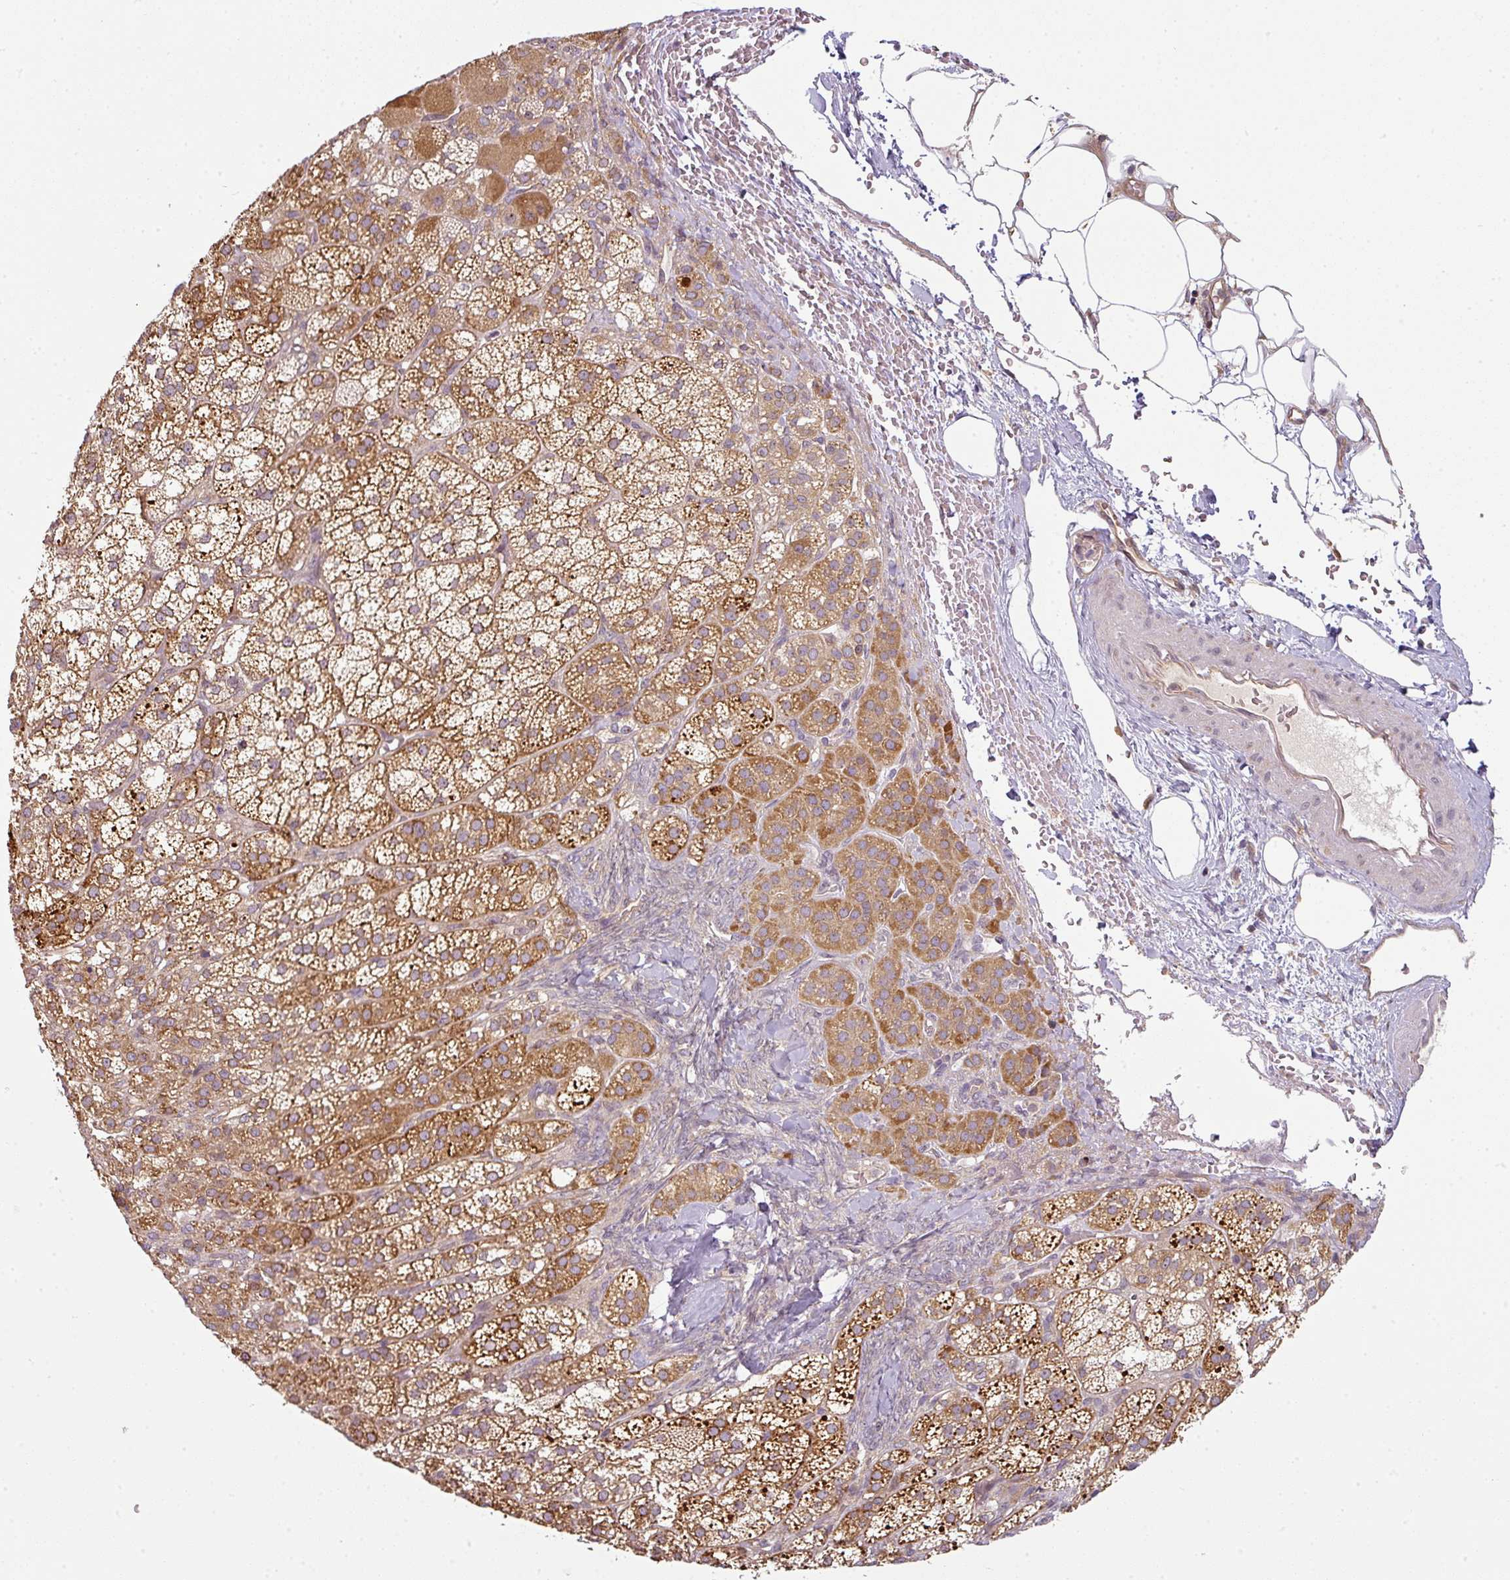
{"staining": {"intensity": "strong", "quantity": ">75%", "location": "cytoplasmic/membranous"}, "tissue": "adrenal gland", "cell_type": "Glandular cells", "image_type": "normal", "snomed": [{"axis": "morphology", "description": "Normal tissue, NOS"}, {"axis": "topography", "description": "Adrenal gland"}], "caption": "Brown immunohistochemical staining in normal adrenal gland demonstrates strong cytoplasmic/membranous positivity in about >75% of glandular cells.", "gene": "RNF31", "patient": {"sex": "female", "age": 60}}